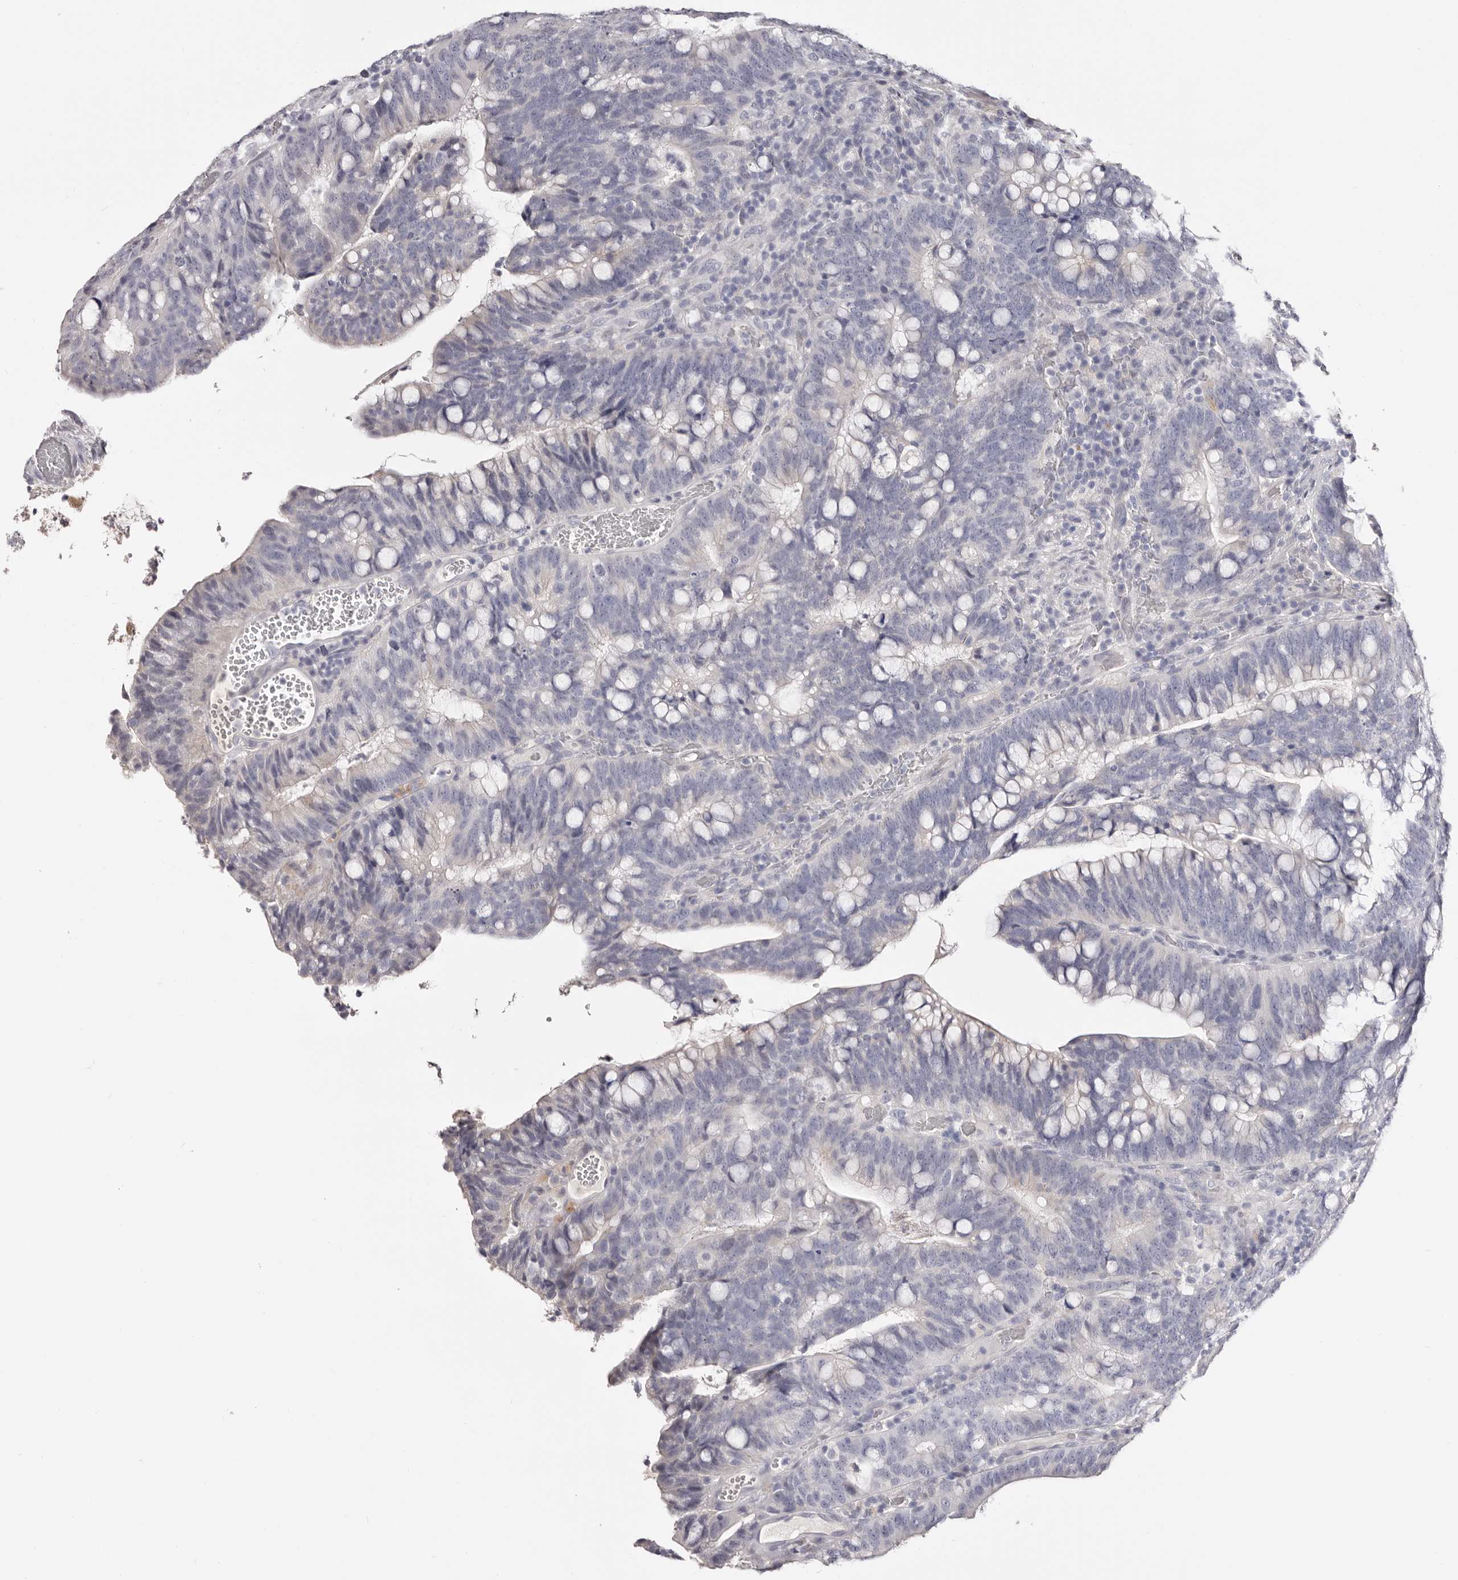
{"staining": {"intensity": "negative", "quantity": "none", "location": "none"}, "tissue": "colorectal cancer", "cell_type": "Tumor cells", "image_type": "cancer", "snomed": [{"axis": "morphology", "description": "Adenocarcinoma, NOS"}, {"axis": "topography", "description": "Colon"}], "caption": "There is no significant positivity in tumor cells of colorectal cancer.", "gene": "AKNAD1", "patient": {"sex": "female", "age": 66}}